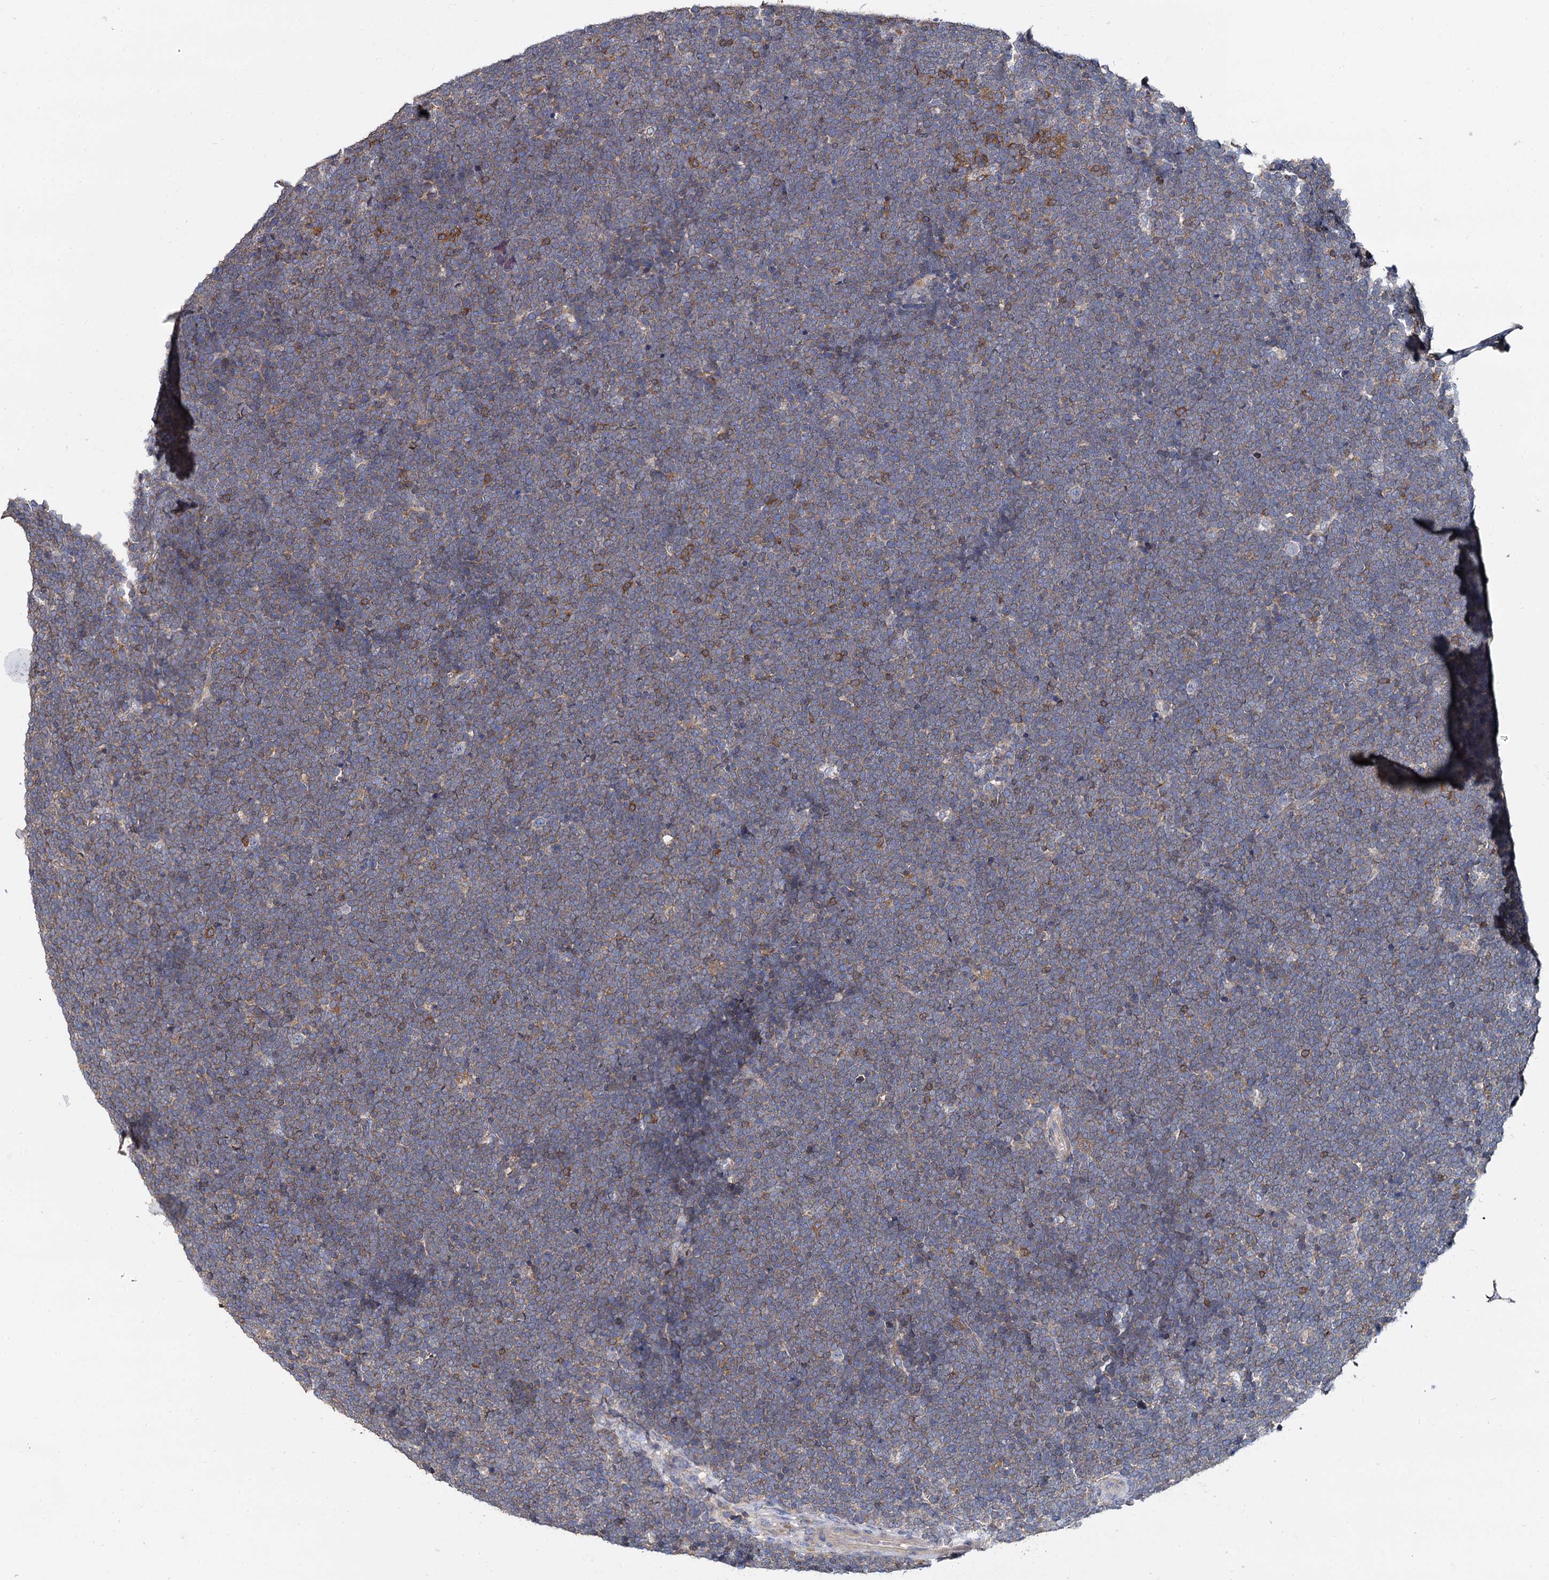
{"staining": {"intensity": "weak", "quantity": "<25%", "location": "cytoplasmic/membranous"}, "tissue": "lymphoma", "cell_type": "Tumor cells", "image_type": "cancer", "snomed": [{"axis": "morphology", "description": "Malignant lymphoma, non-Hodgkin's type, High grade"}, {"axis": "topography", "description": "Lymph node"}], "caption": "The photomicrograph reveals no staining of tumor cells in lymphoma.", "gene": "ANKRD13A", "patient": {"sex": "male", "age": 13}}